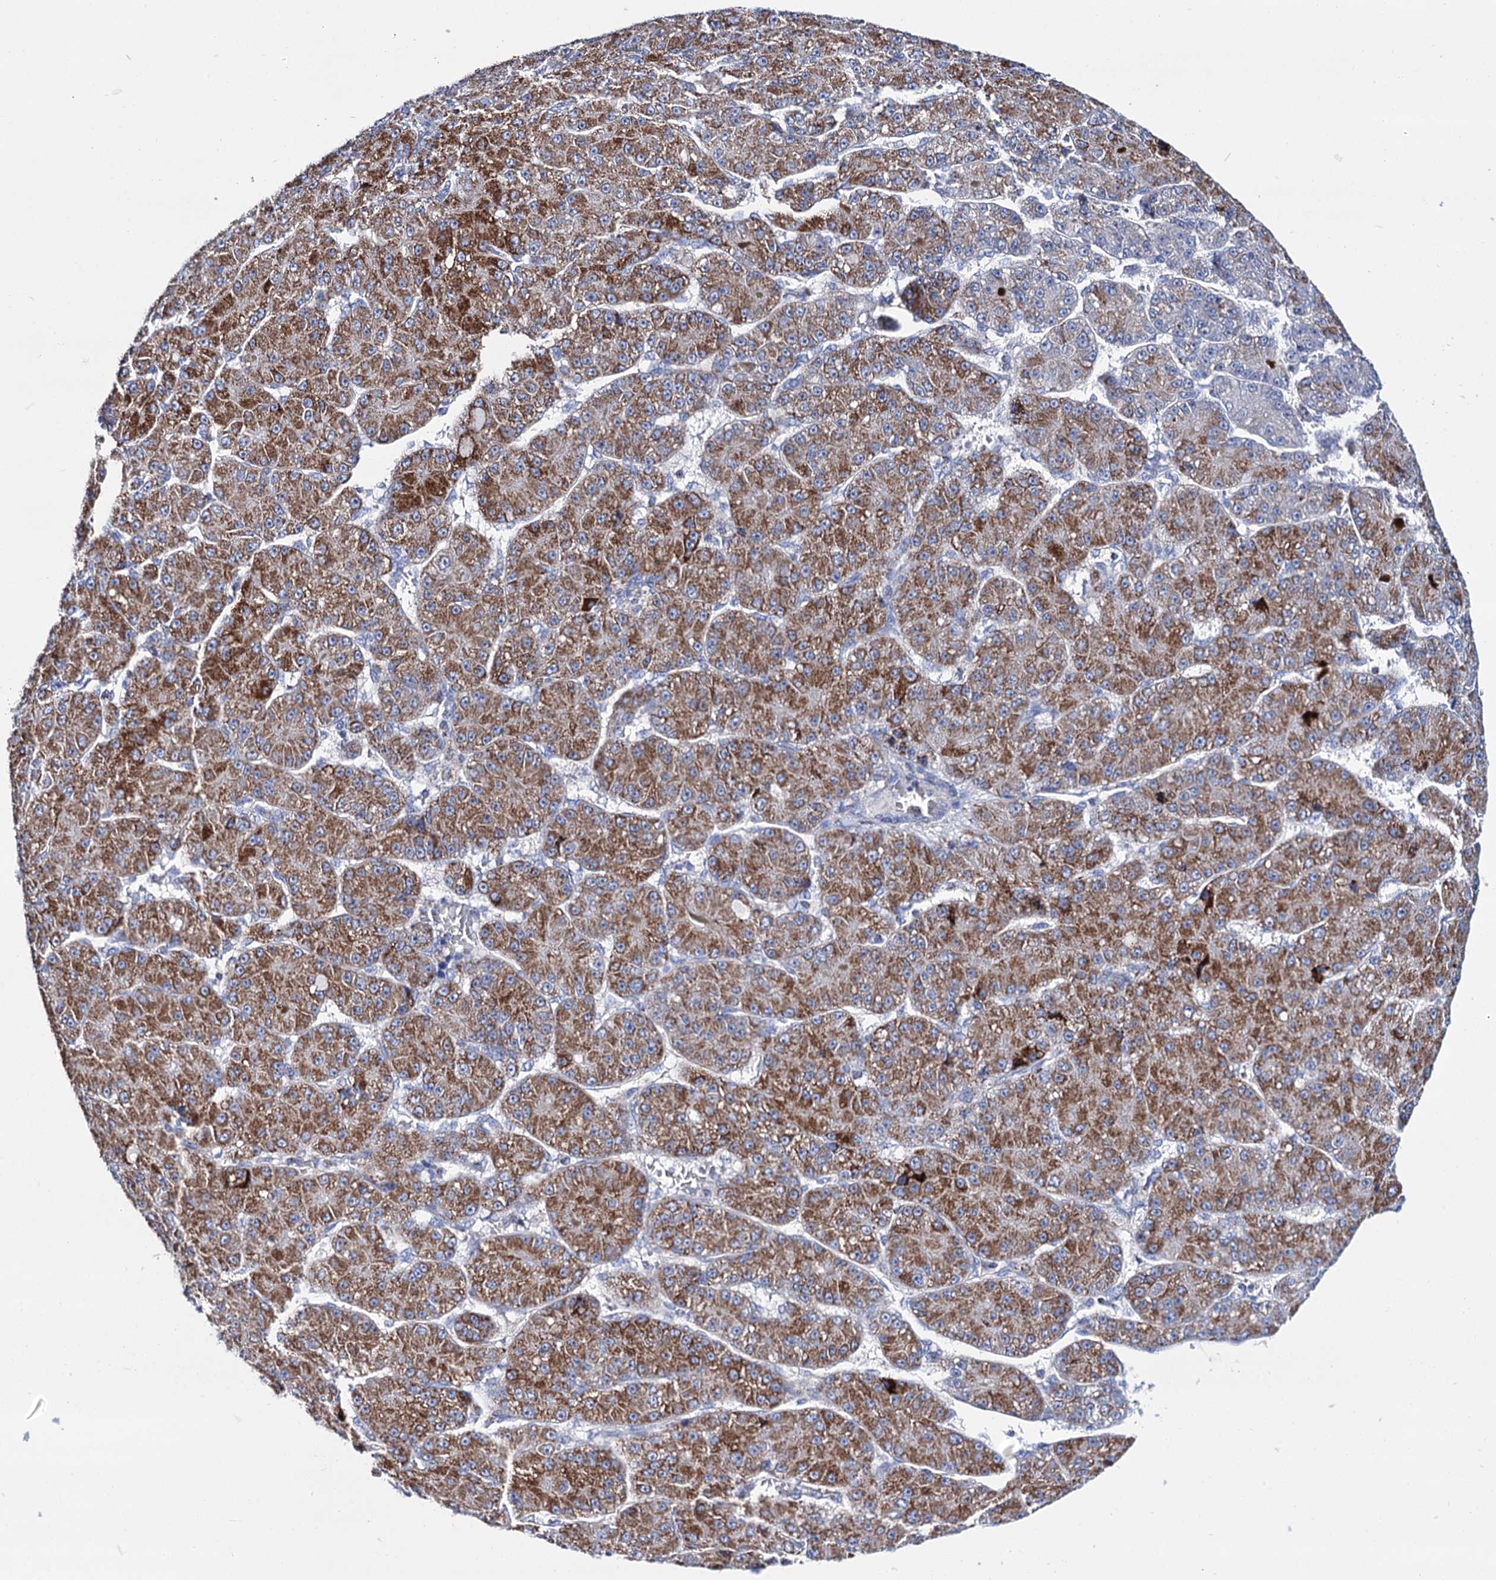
{"staining": {"intensity": "moderate", "quantity": ">75%", "location": "cytoplasmic/membranous"}, "tissue": "liver cancer", "cell_type": "Tumor cells", "image_type": "cancer", "snomed": [{"axis": "morphology", "description": "Carcinoma, Hepatocellular, NOS"}, {"axis": "topography", "description": "Liver"}], "caption": "A medium amount of moderate cytoplasmic/membranous expression is seen in about >75% of tumor cells in liver cancer (hepatocellular carcinoma) tissue.", "gene": "UBASH3B", "patient": {"sex": "male", "age": 67}}